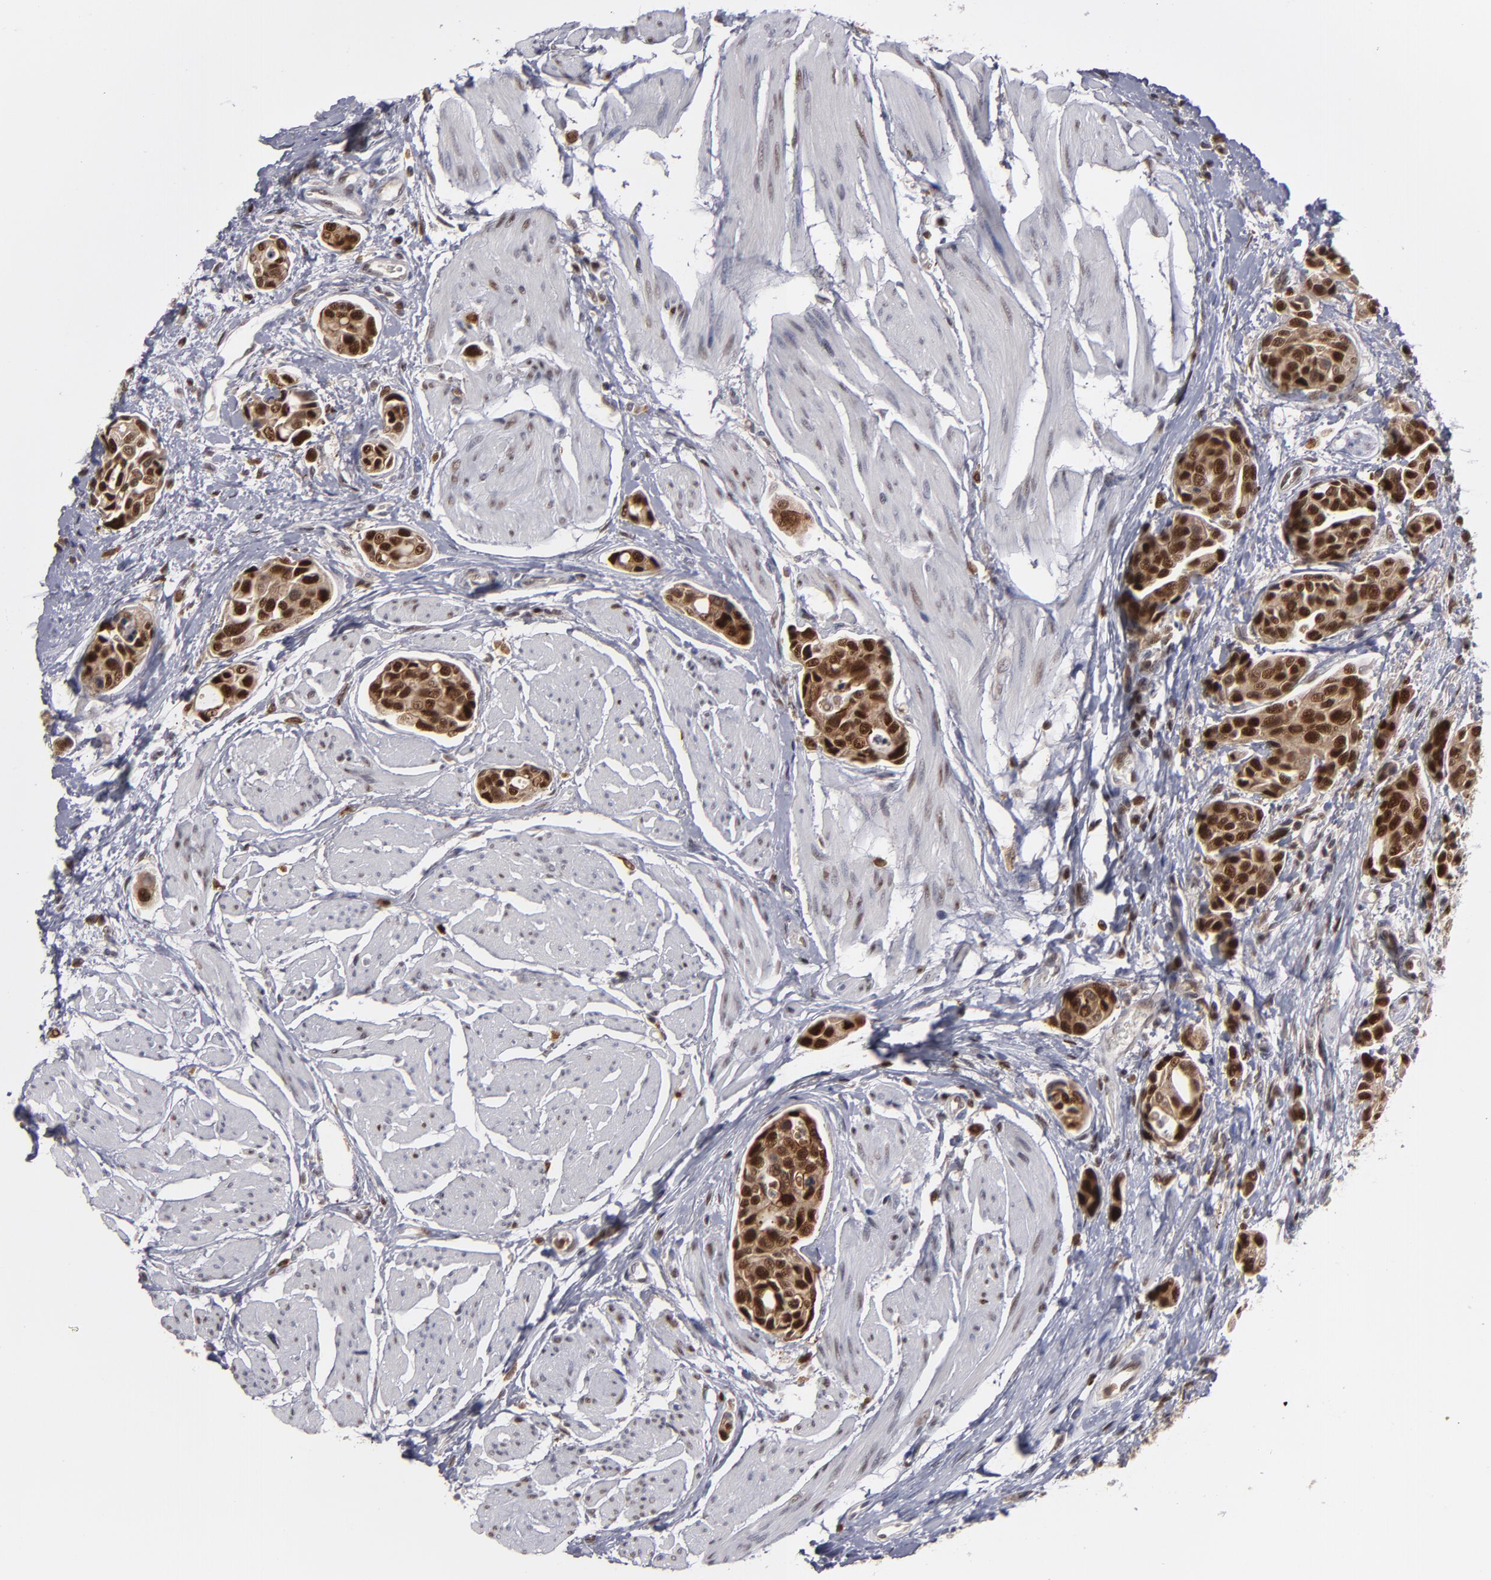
{"staining": {"intensity": "moderate", "quantity": ">75%", "location": "cytoplasmic/membranous,nuclear"}, "tissue": "urothelial cancer", "cell_type": "Tumor cells", "image_type": "cancer", "snomed": [{"axis": "morphology", "description": "Urothelial carcinoma, High grade"}, {"axis": "topography", "description": "Urinary bladder"}], "caption": "Immunohistochemistry of urothelial carcinoma (high-grade) demonstrates medium levels of moderate cytoplasmic/membranous and nuclear staining in about >75% of tumor cells.", "gene": "GSR", "patient": {"sex": "male", "age": 78}}